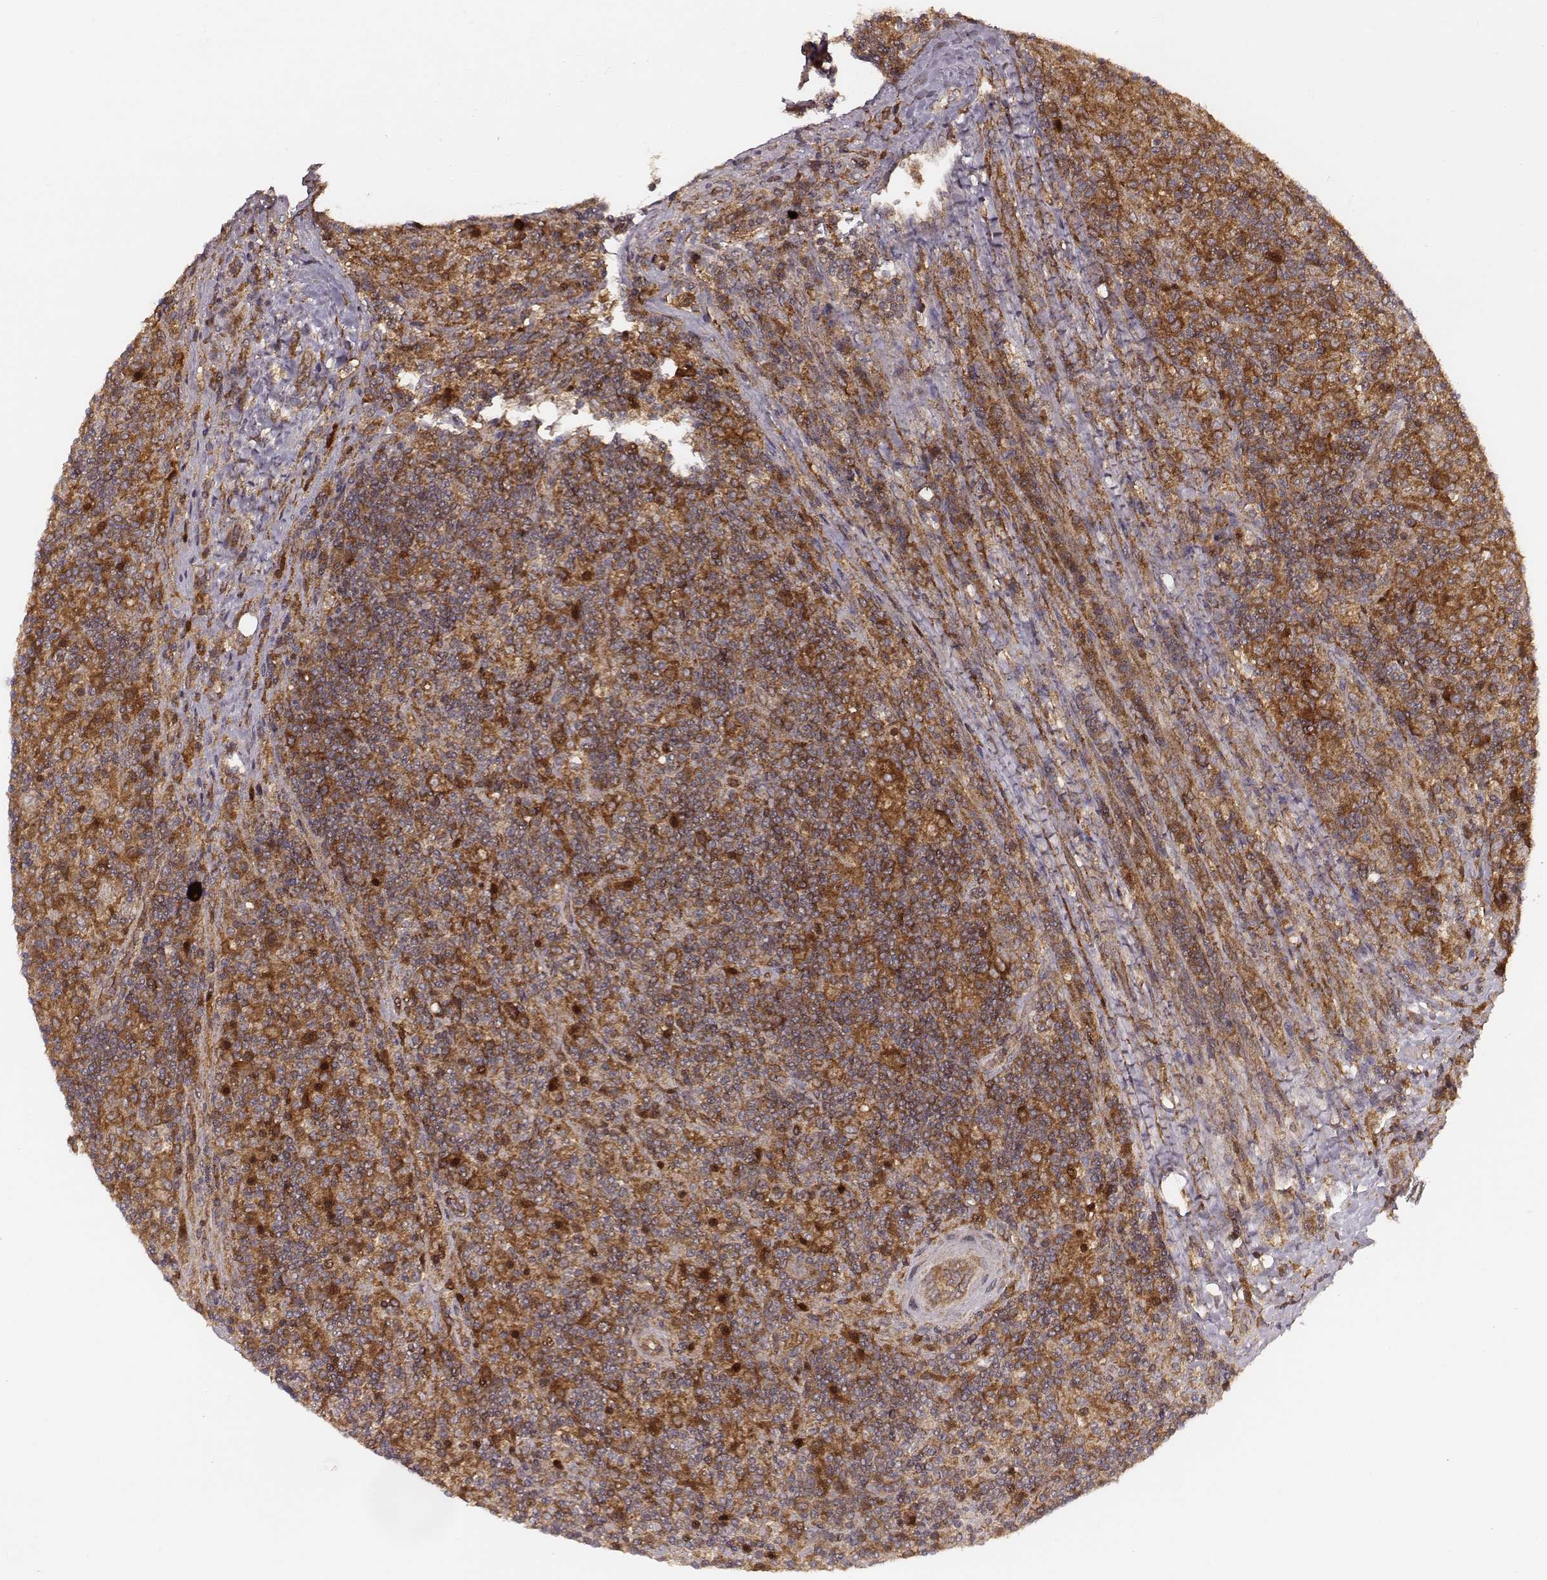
{"staining": {"intensity": "strong", "quantity": ">75%", "location": "cytoplasmic/membranous"}, "tissue": "lymphoma", "cell_type": "Tumor cells", "image_type": "cancer", "snomed": [{"axis": "morphology", "description": "Hodgkin's disease, NOS"}, {"axis": "topography", "description": "Lymph node"}], "caption": "Immunohistochemistry (IHC) histopathology image of lymphoma stained for a protein (brown), which demonstrates high levels of strong cytoplasmic/membranous expression in about >75% of tumor cells.", "gene": "VPS26A", "patient": {"sex": "male", "age": 70}}